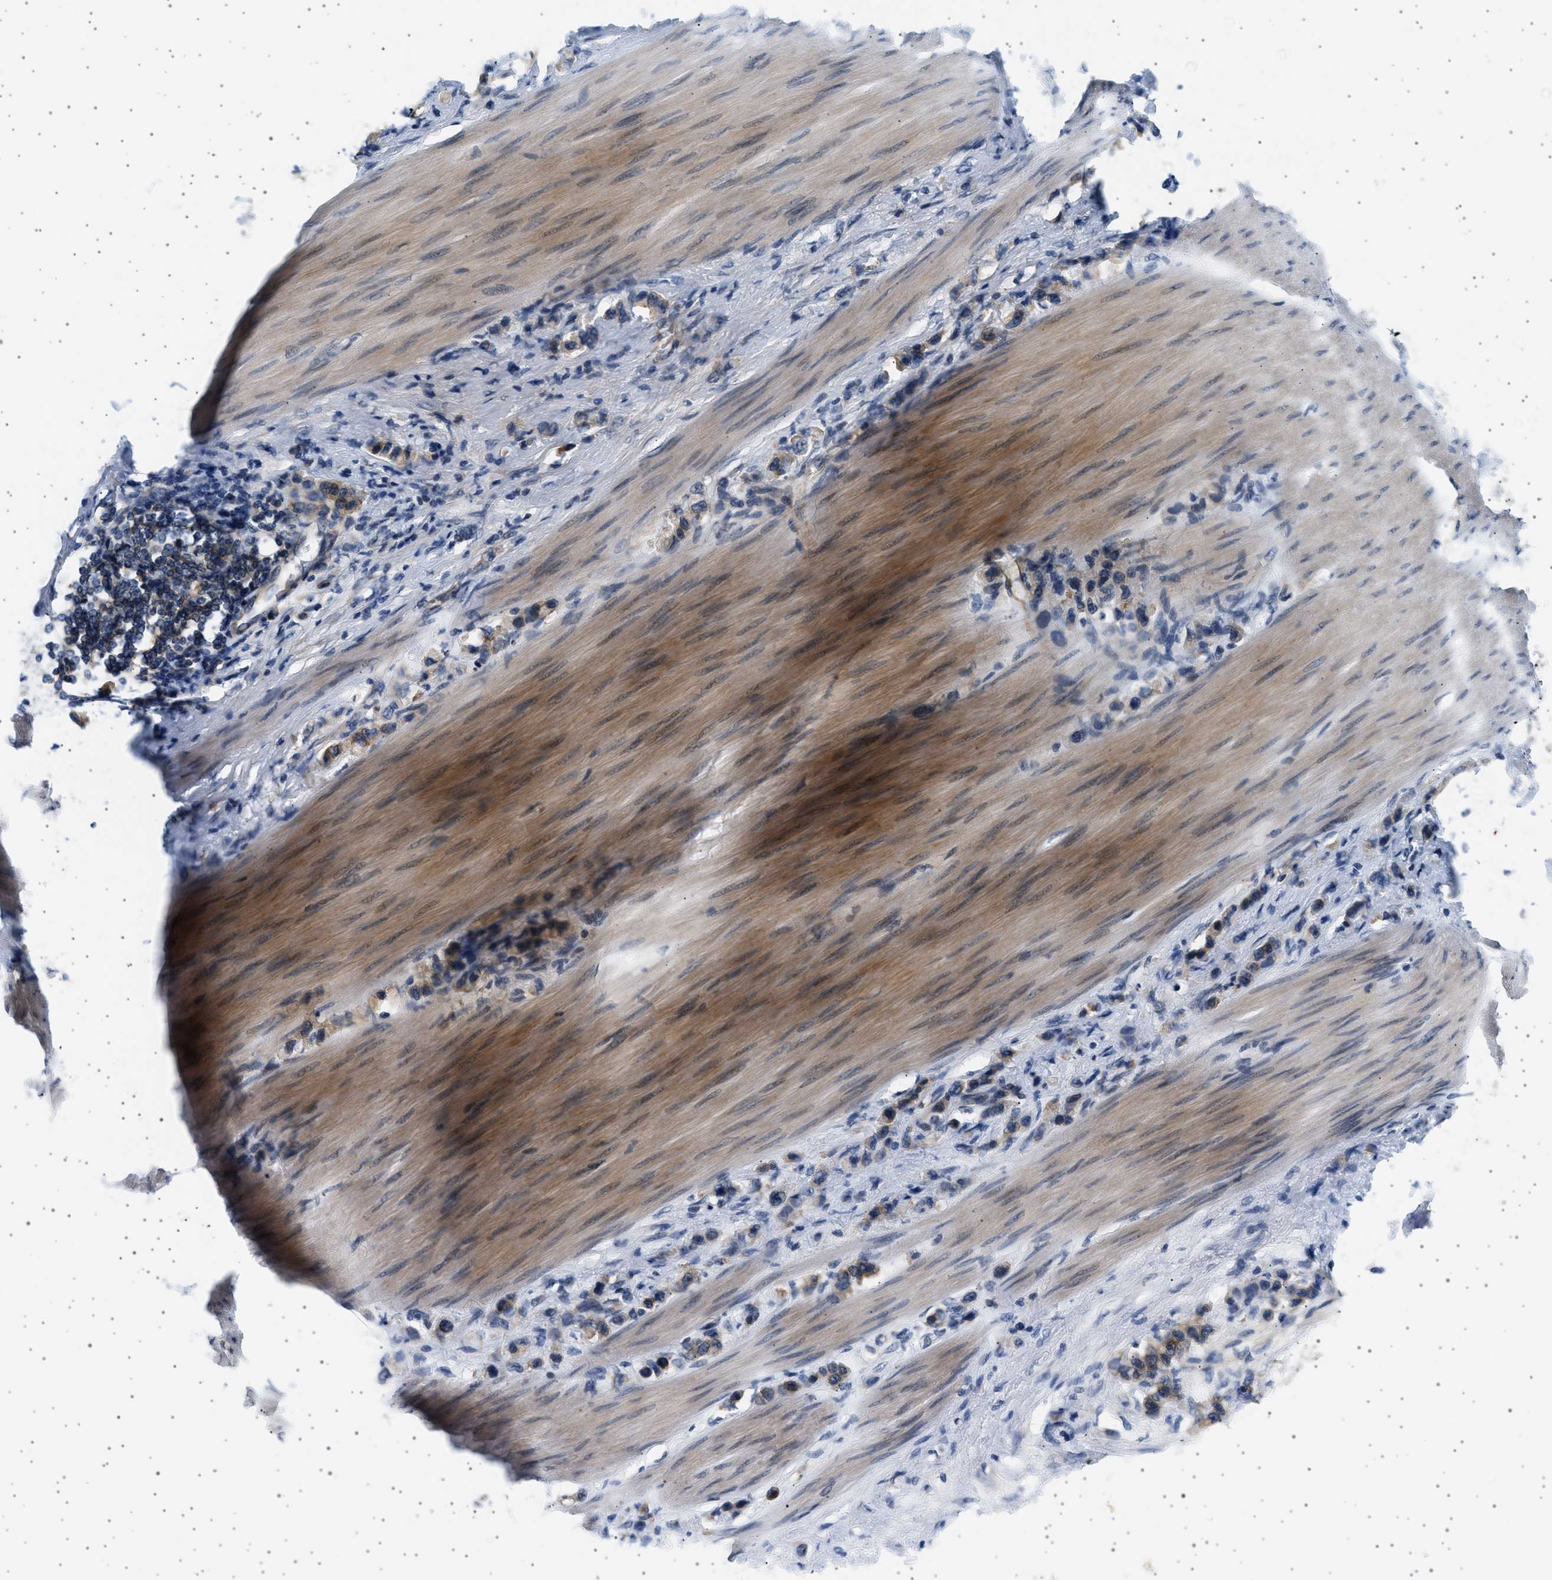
{"staining": {"intensity": "moderate", "quantity": "25%-75%", "location": "cytoplasmic/membranous"}, "tissue": "stomach cancer", "cell_type": "Tumor cells", "image_type": "cancer", "snomed": [{"axis": "morphology", "description": "Adenocarcinoma, NOS"}, {"axis": "topography", "description": "Stomach"}], "caption": "Protein analysis of stomach cancer (adenocarcinoma) tissue shows moderate cytoplasmic/membranous staining in about 25%-75% of tumor cells. (IHC, brightfield microscopy, high magnification).", "gene": "PLPP6", "patient": {"sex": "female", "age": 65}}